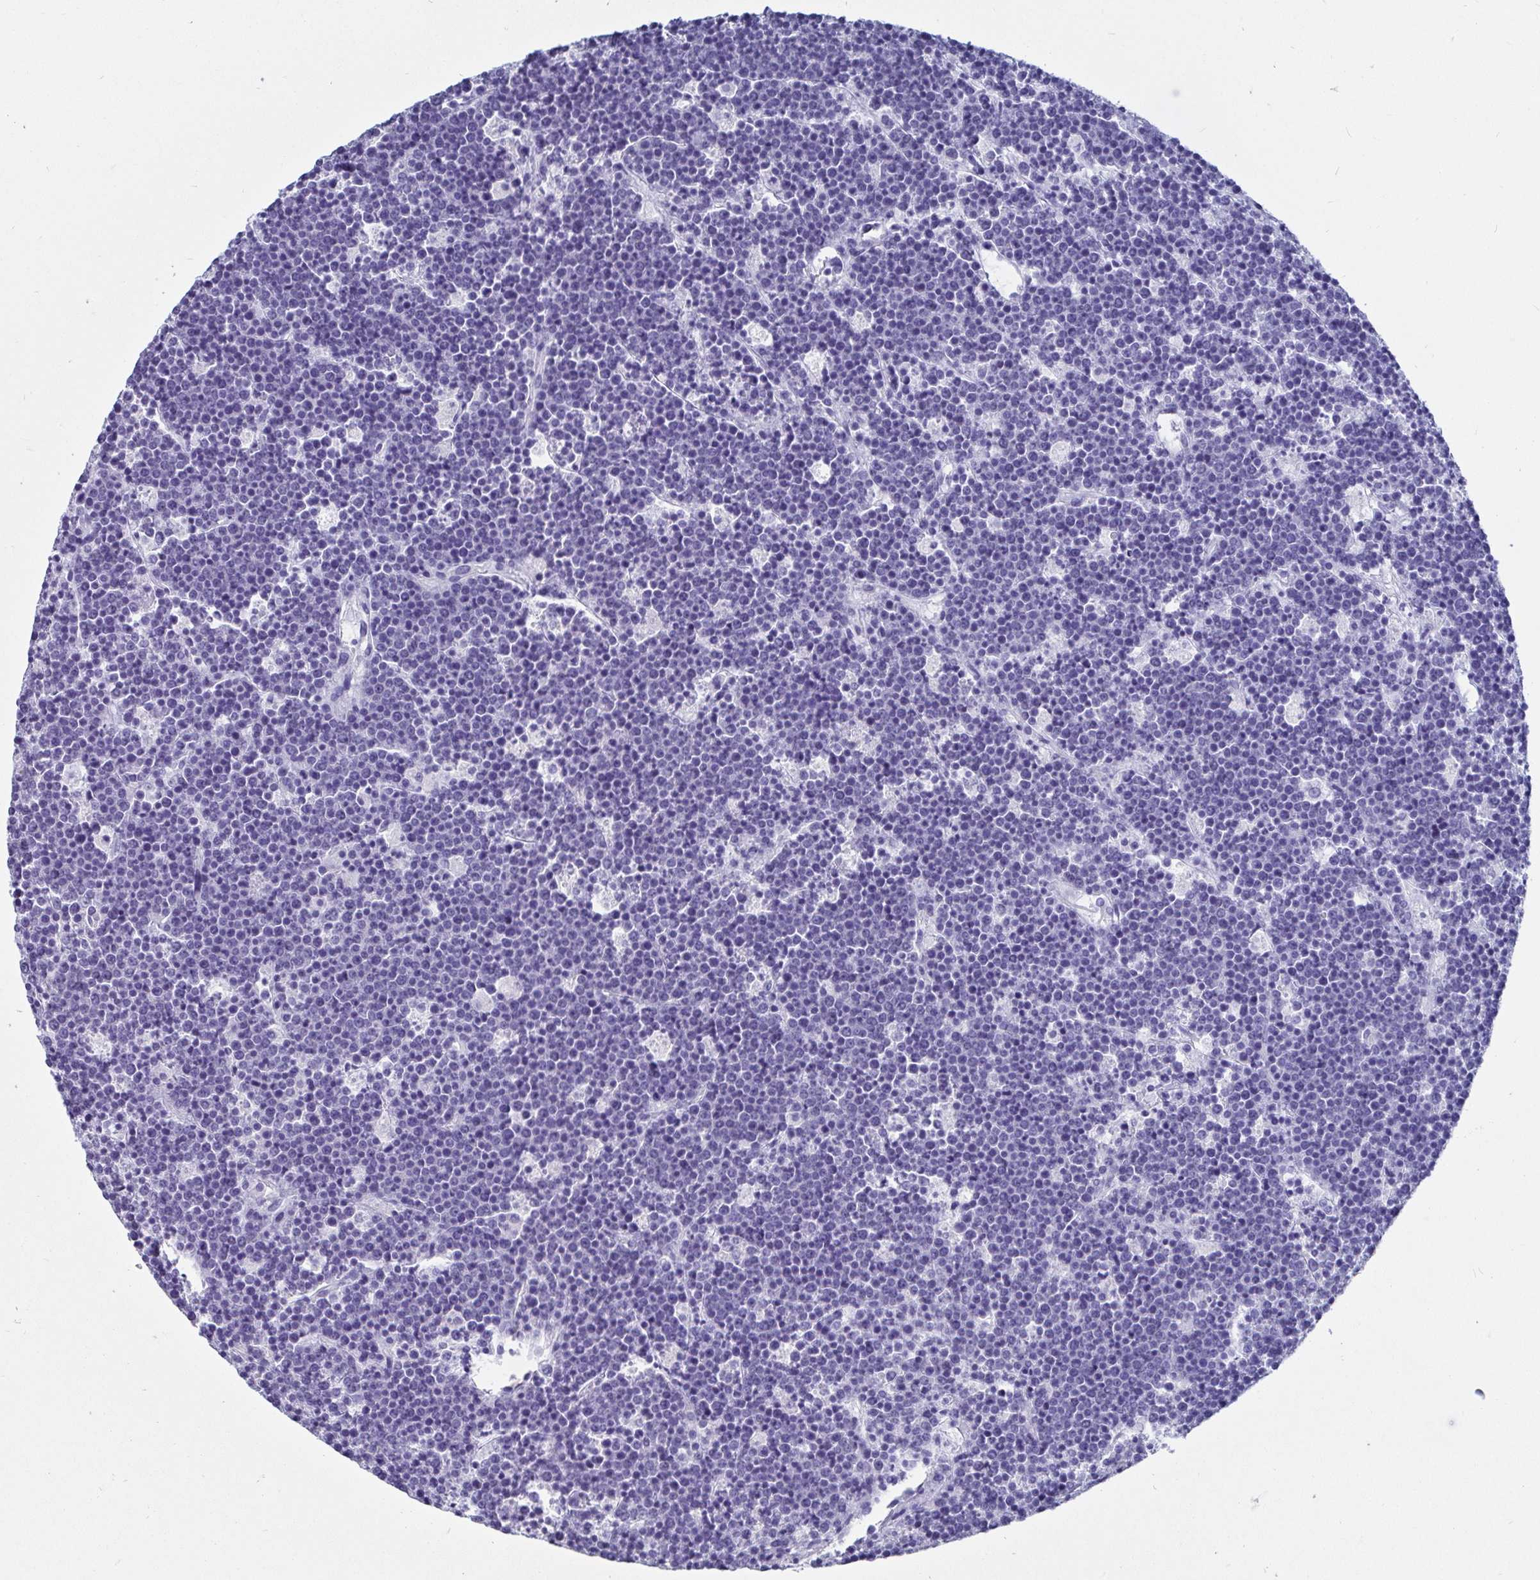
{"staining": {"intensity": "negative", "quantity": "none", "location": "none"}, "tissue": "lymphoma", "cell_type": "Tumor cells", "image_type": "cancer", "snomed": [{"axis": "morphology", "description": "Malignant lymphoma, non-Hodgkin's type, High grade"}, {"axis": "topography", "description": "Ovary"}], "caption": "Tumor cells show no significant protein expression in high-grade malignant lymphoma, non-Hodgkin's type.", "gene": "ZPBP2", "patient": {"sex": "female", "age": 56}}